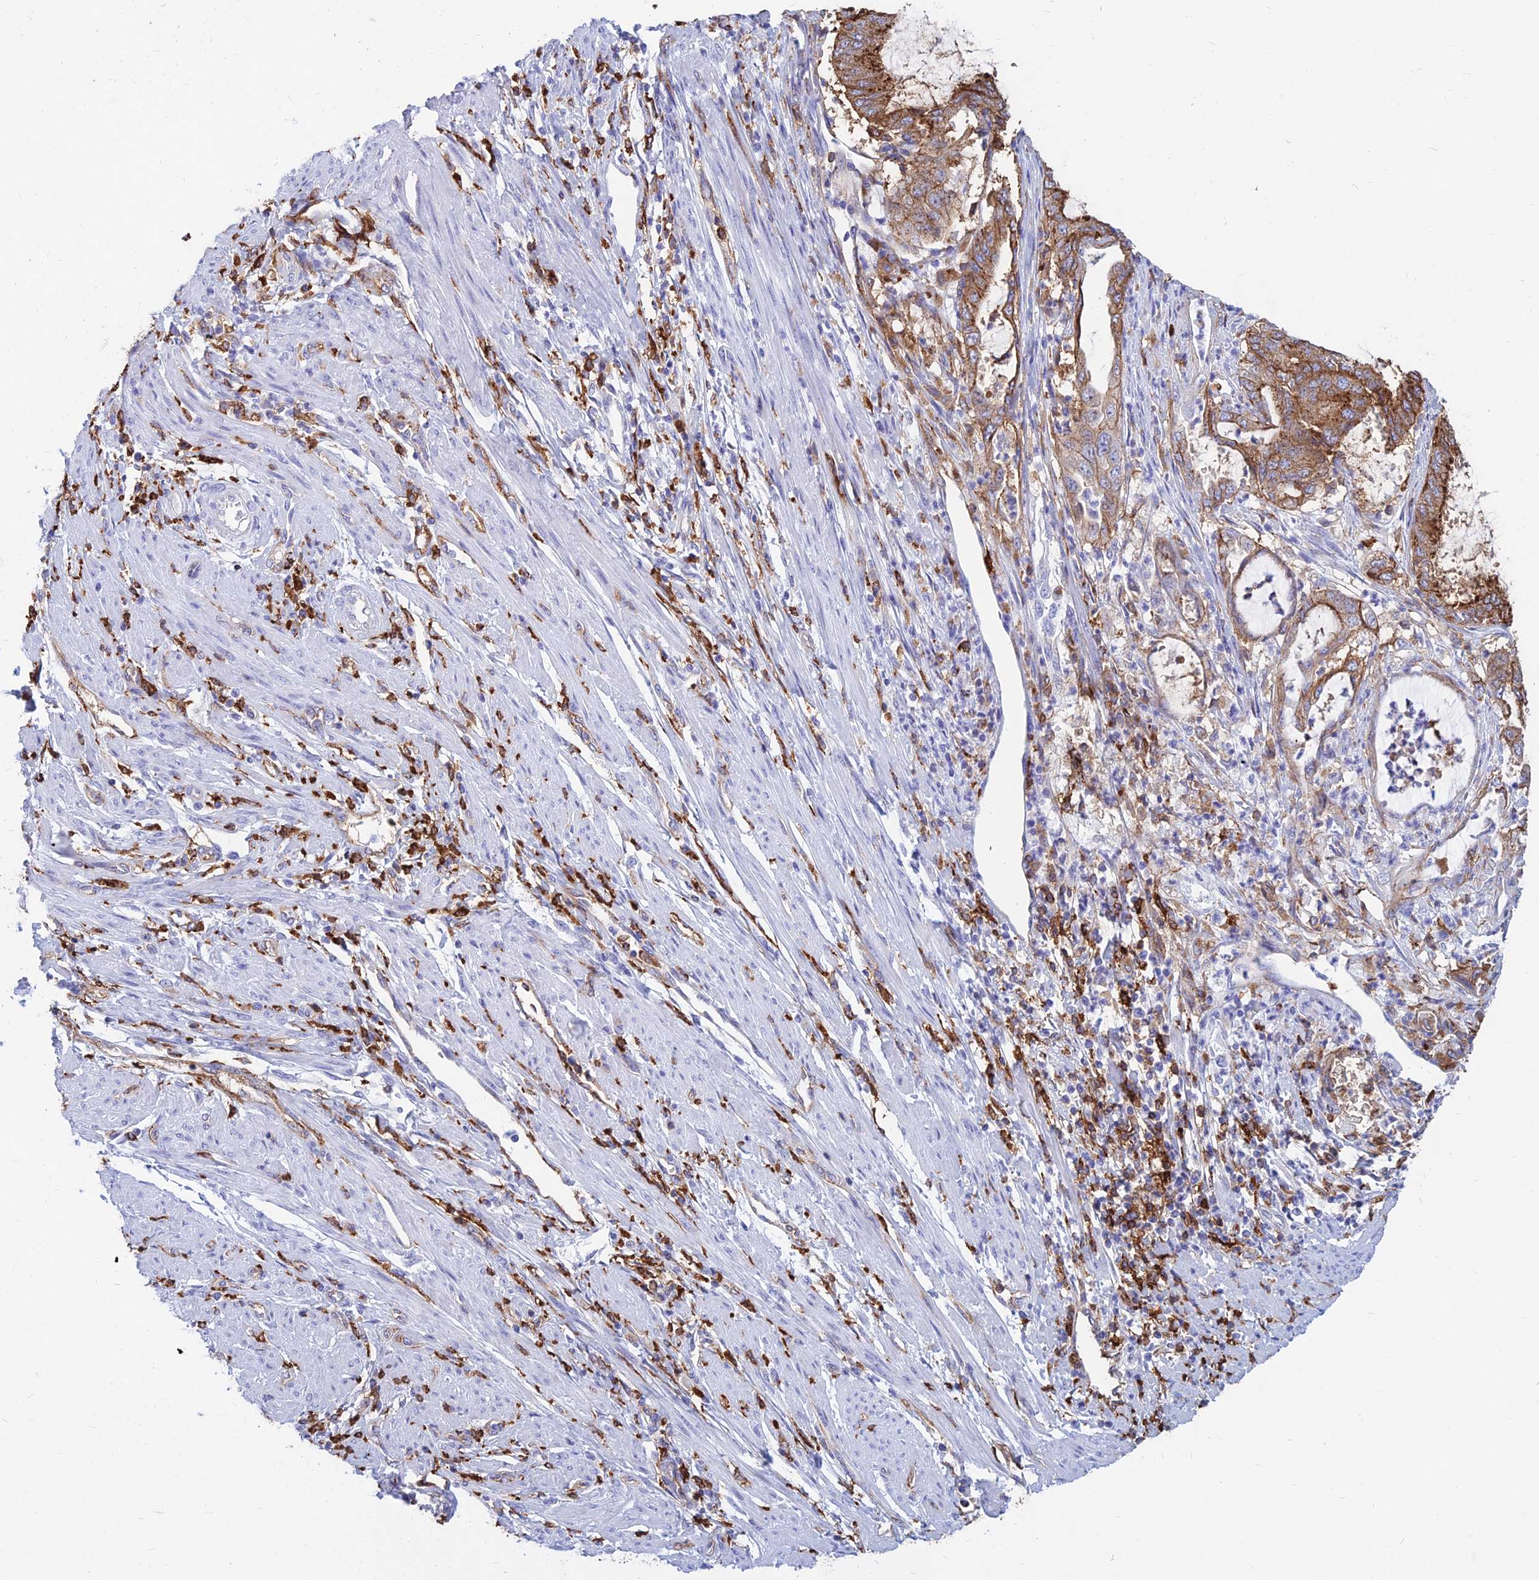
{"staining": {"intensity": "moderate", "quantity": "25%-75%", "location": "cytoplasmic/membranous"}, "tissue": "endometrial cancer", "cell_type": "Tumor cells", "image_type": "cancer", "snomed": [{"axis": "morphology", "description": "Adenocarcinoma, NOS"}, {"axis": "topography", "description": "Endometrium"}], "caption": "Approximately 25%-75% of tumor cells in adenocarcinoma (endometrial) display moderate cytoplasmic/membranous protein staining as visualized by brown immunohistochemical staining.", "gene": "HLA-DRB1", "patient": {"sex": "female", "age": 51}}